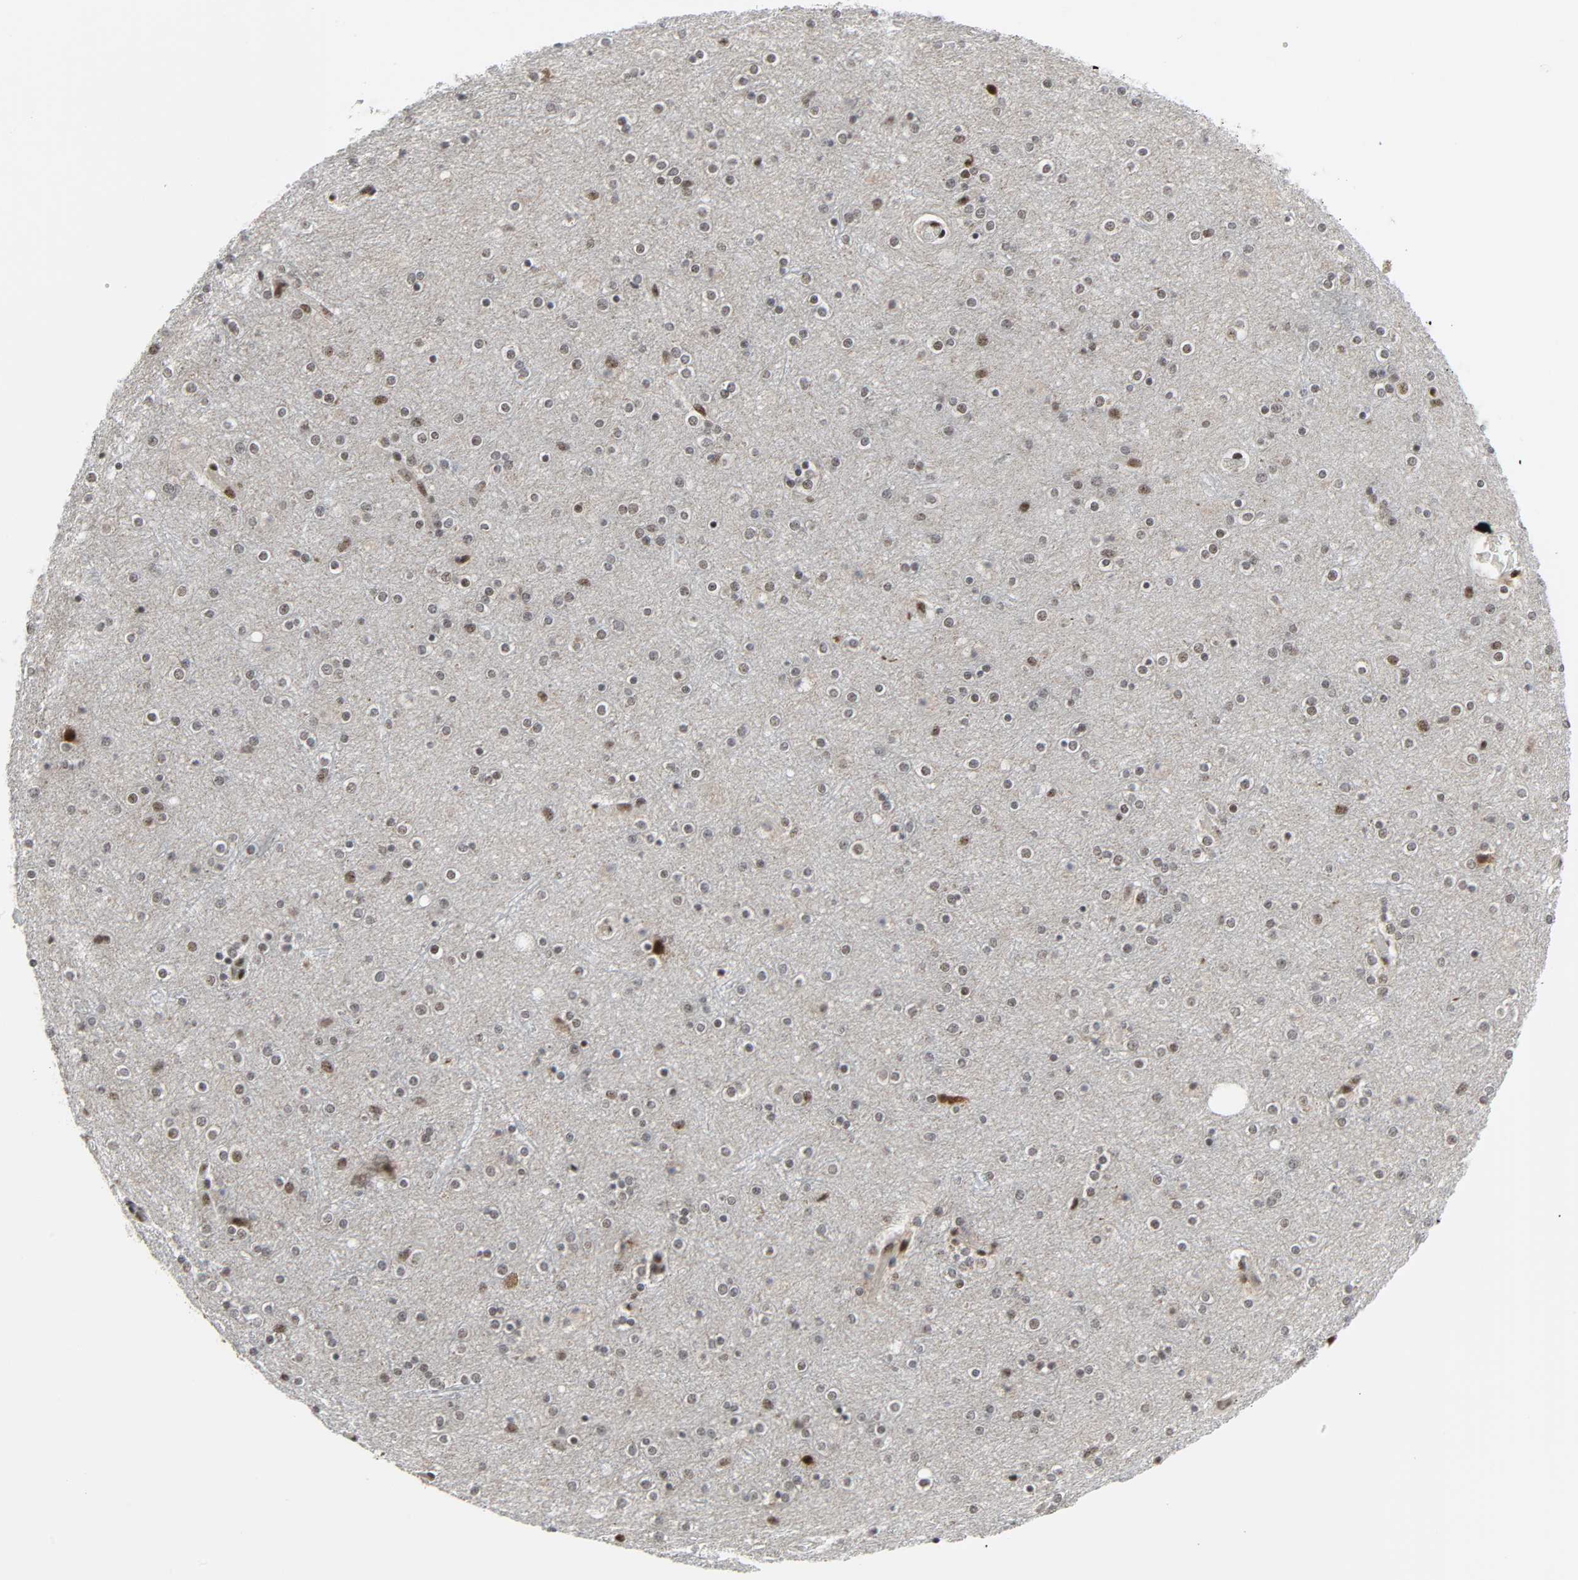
{"staining": {"intensity": "weak", "quantity": "<25%", "location": "nuclear"}, "tissue": "cerebral cortex", "cell_type": "Endothelial cells", "image_type": "normal", "snomed": [{"axis": "morphology", "description": "Normal tissue, NOS"}, {"axis": "topography", "description": "Cerebral cortex"}], "caption": "Micrograph shows no protein staining in endothelial cells of benign cerebral cortex. The staining is performed using DAB brown chromogen with nuclei counter-stained in using hematoxylin.", "gene": "CDK7", "patient": {"sex": "female", "age": 54}}